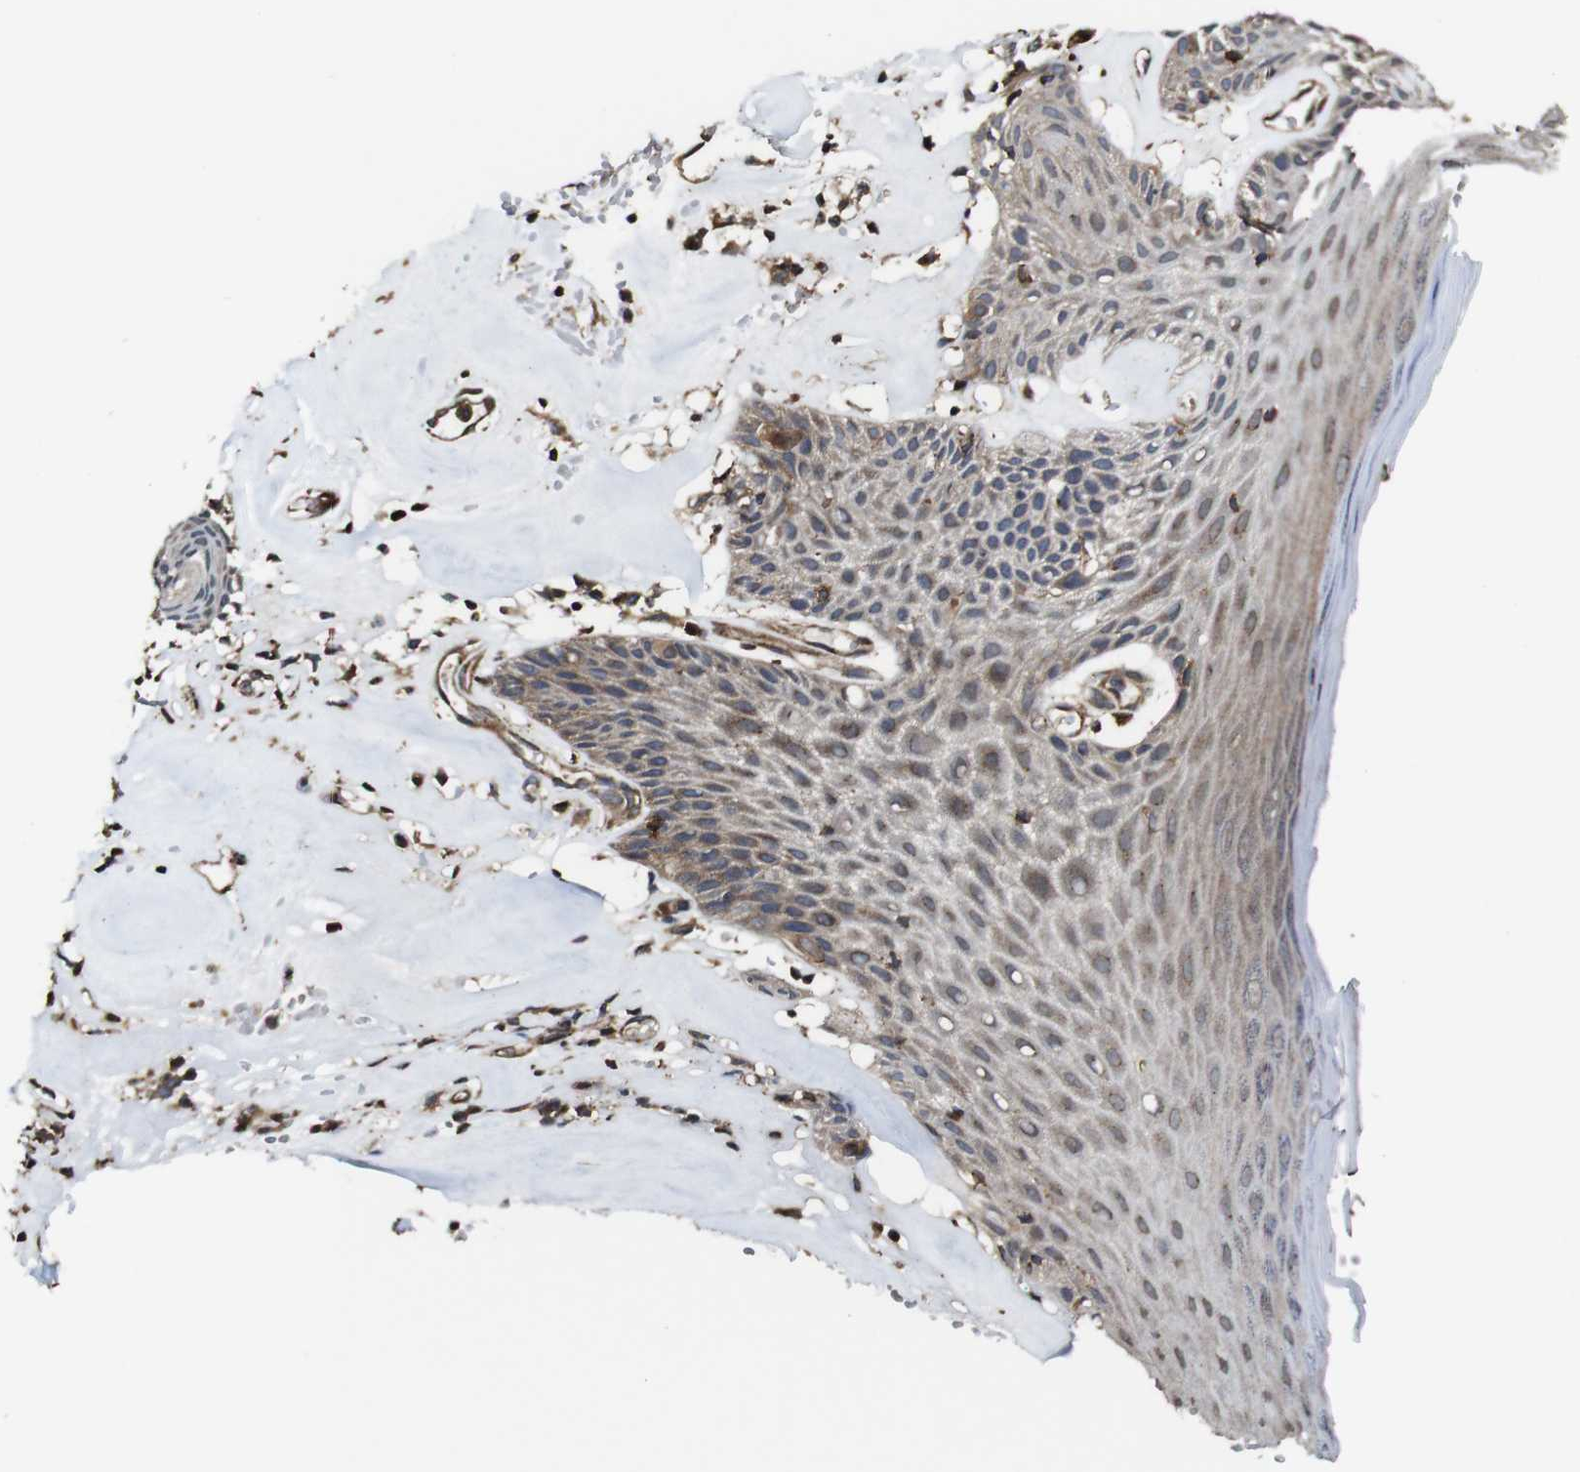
{"staining": {"intensity": "weak", "quantity": ">75%", "location": "cytoplasmic/membranous"}, "tissue": "skin", "cell_type": "Epidermal cells", "image_type": "normal", "snomed": [{"axis": "morphology", "description": "Normal tissue, NOS"}, {"axis": "morphology", "description": "Inflammation, NOS"}, {"axis": "topography", "description": "Vulva"}], "caption": "A low amount of weak cytoplasmic/membranous staining is identified in about >75% of epidermal cells in normal skin.", "gene": "TNIK", "patient": {"sex": "female", "age": 84}}